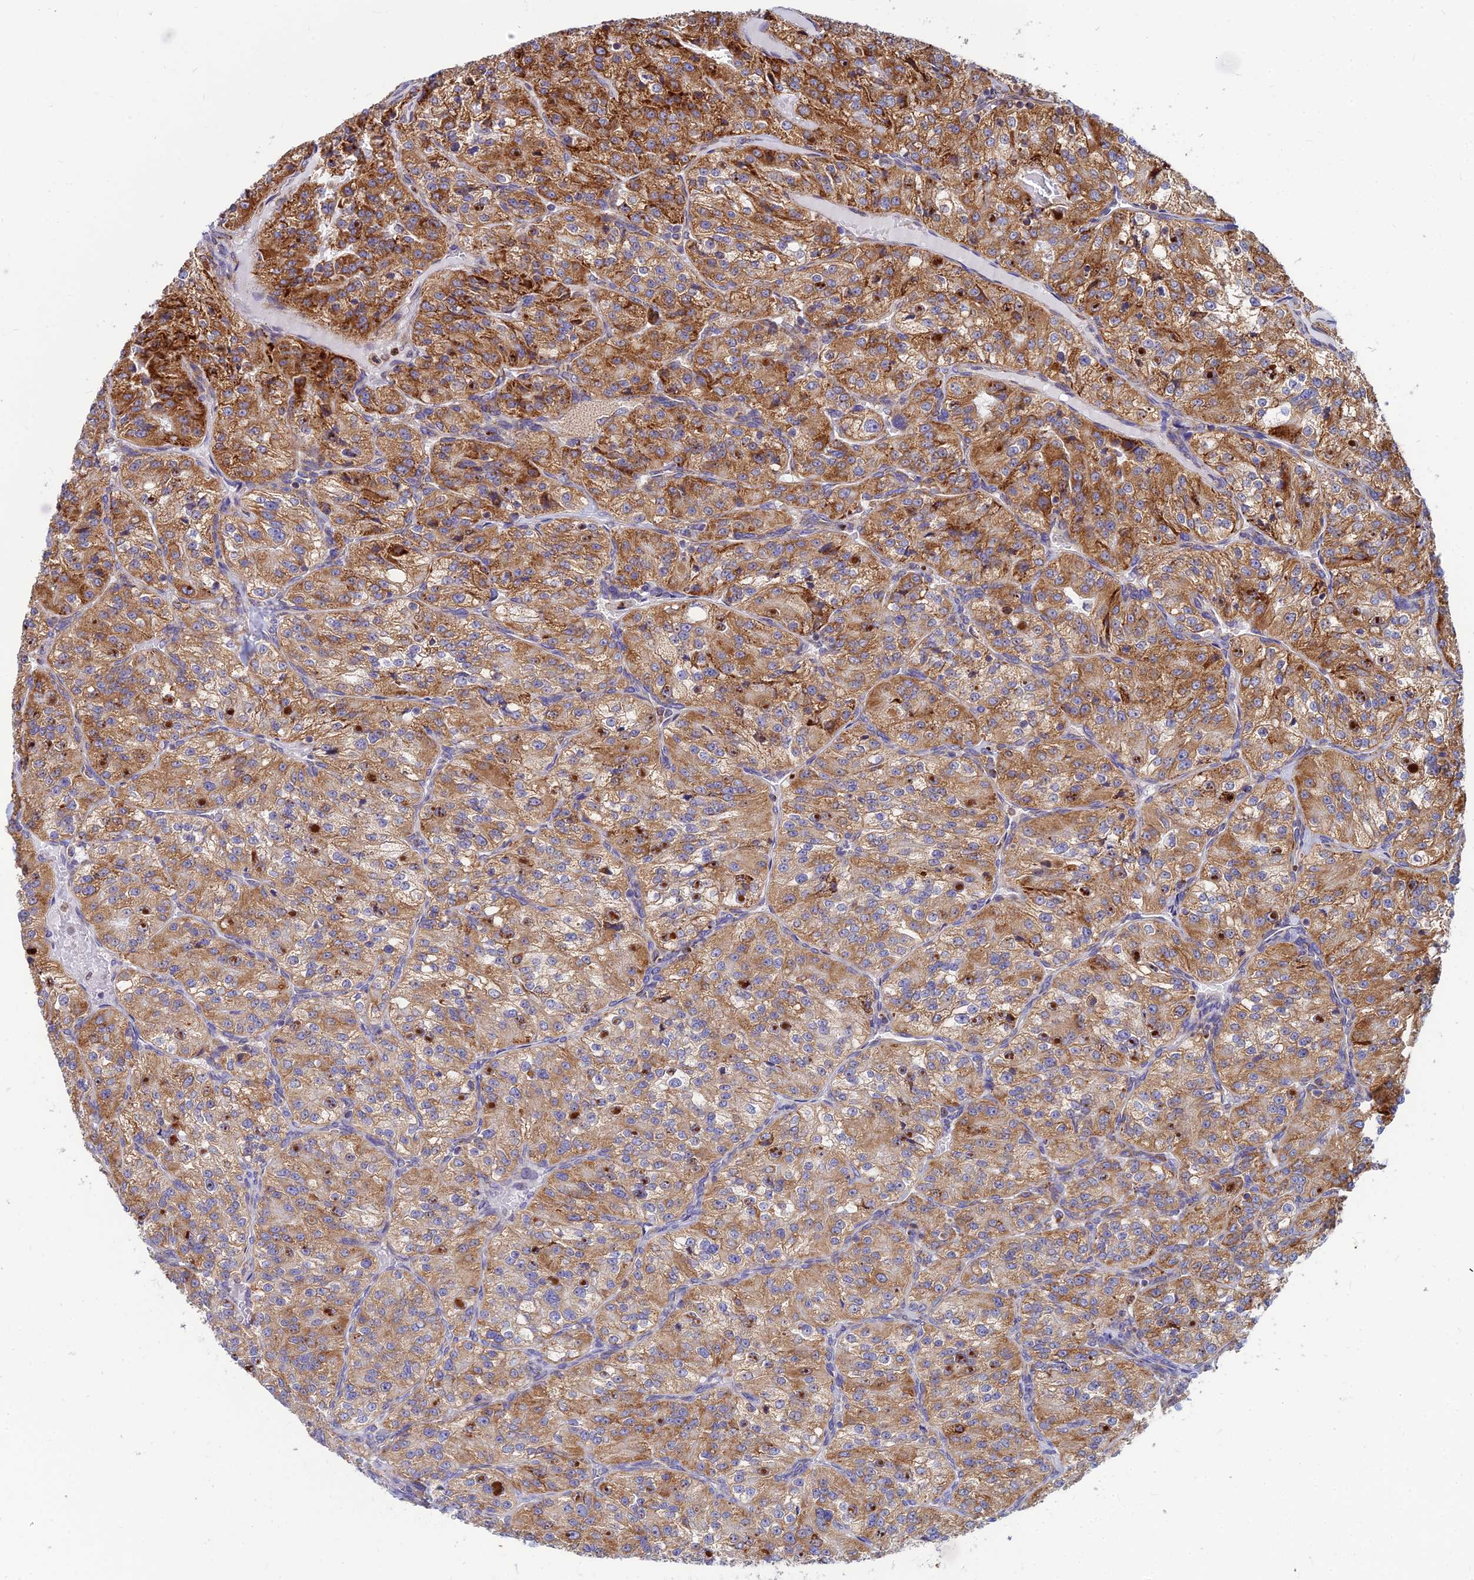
{"staining": {"intensity": "moderate", "quantity": ">75%", "location": "cytoplasmic/membranous"}, "tissue": "renal cancer", "cell_type": "Tumor cells", "image_type": "cancer", "snomed": [{"axis": "morphology", "description": "Adenocarcinoma, NOS"}, {"axis": "topography", "description": "Kidney"}], "caption": "Immunohistochemical staining of adenocarcinoma (renal) demonstrates medium levels of moderate cytoplasmic/membranous staining in approximately >75% of tumor cells. (IHC, brightfield microscopy, high magnification).", "gene": "CCT6B", "patient": {"sex": "female", "age": 63}}